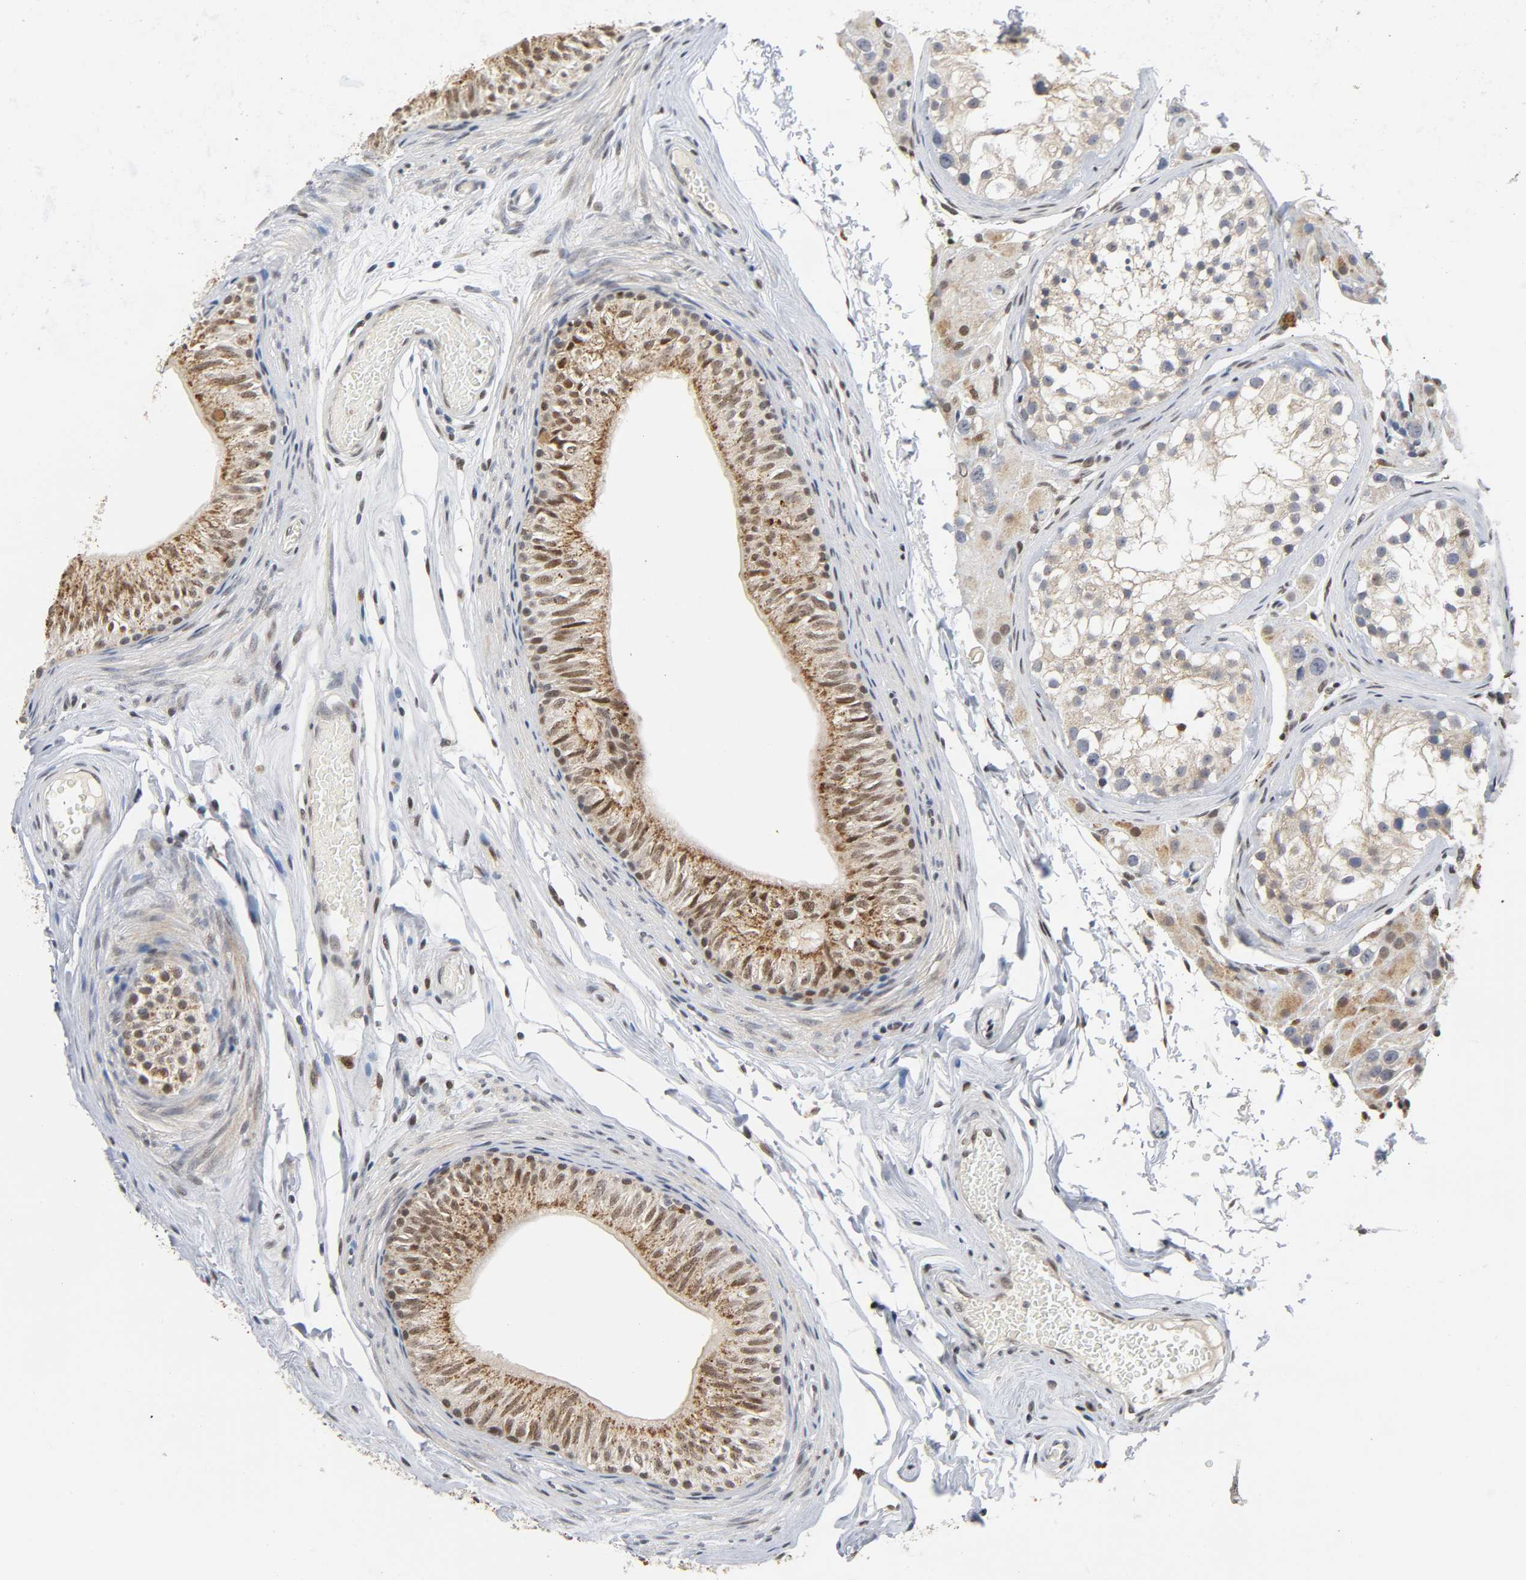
{"staining": {"intensity": "moderate", "quantity": ">75%", "location": "cytoplasmic/membranous,nuclear"}, "tissue": "epididymis", "cell_type": "Glandular cells", "image_type": "normal", "snomed": [{"axis": "morphology", "description": "Normal tissue, NOS"}, {"axis": "topography", "description": "Testis"}, {"axis": "topography", "description": "Epididymis"}], "caption": "Protein positivity by immunohistochemistry (IHC) displays moderate cytoplasmic/membranous,nuclear staining in approximately >75% of glandular cells in normal epididymis.", "gene": "KAT2B", "patient": {"sex": "male", "age": 36}}